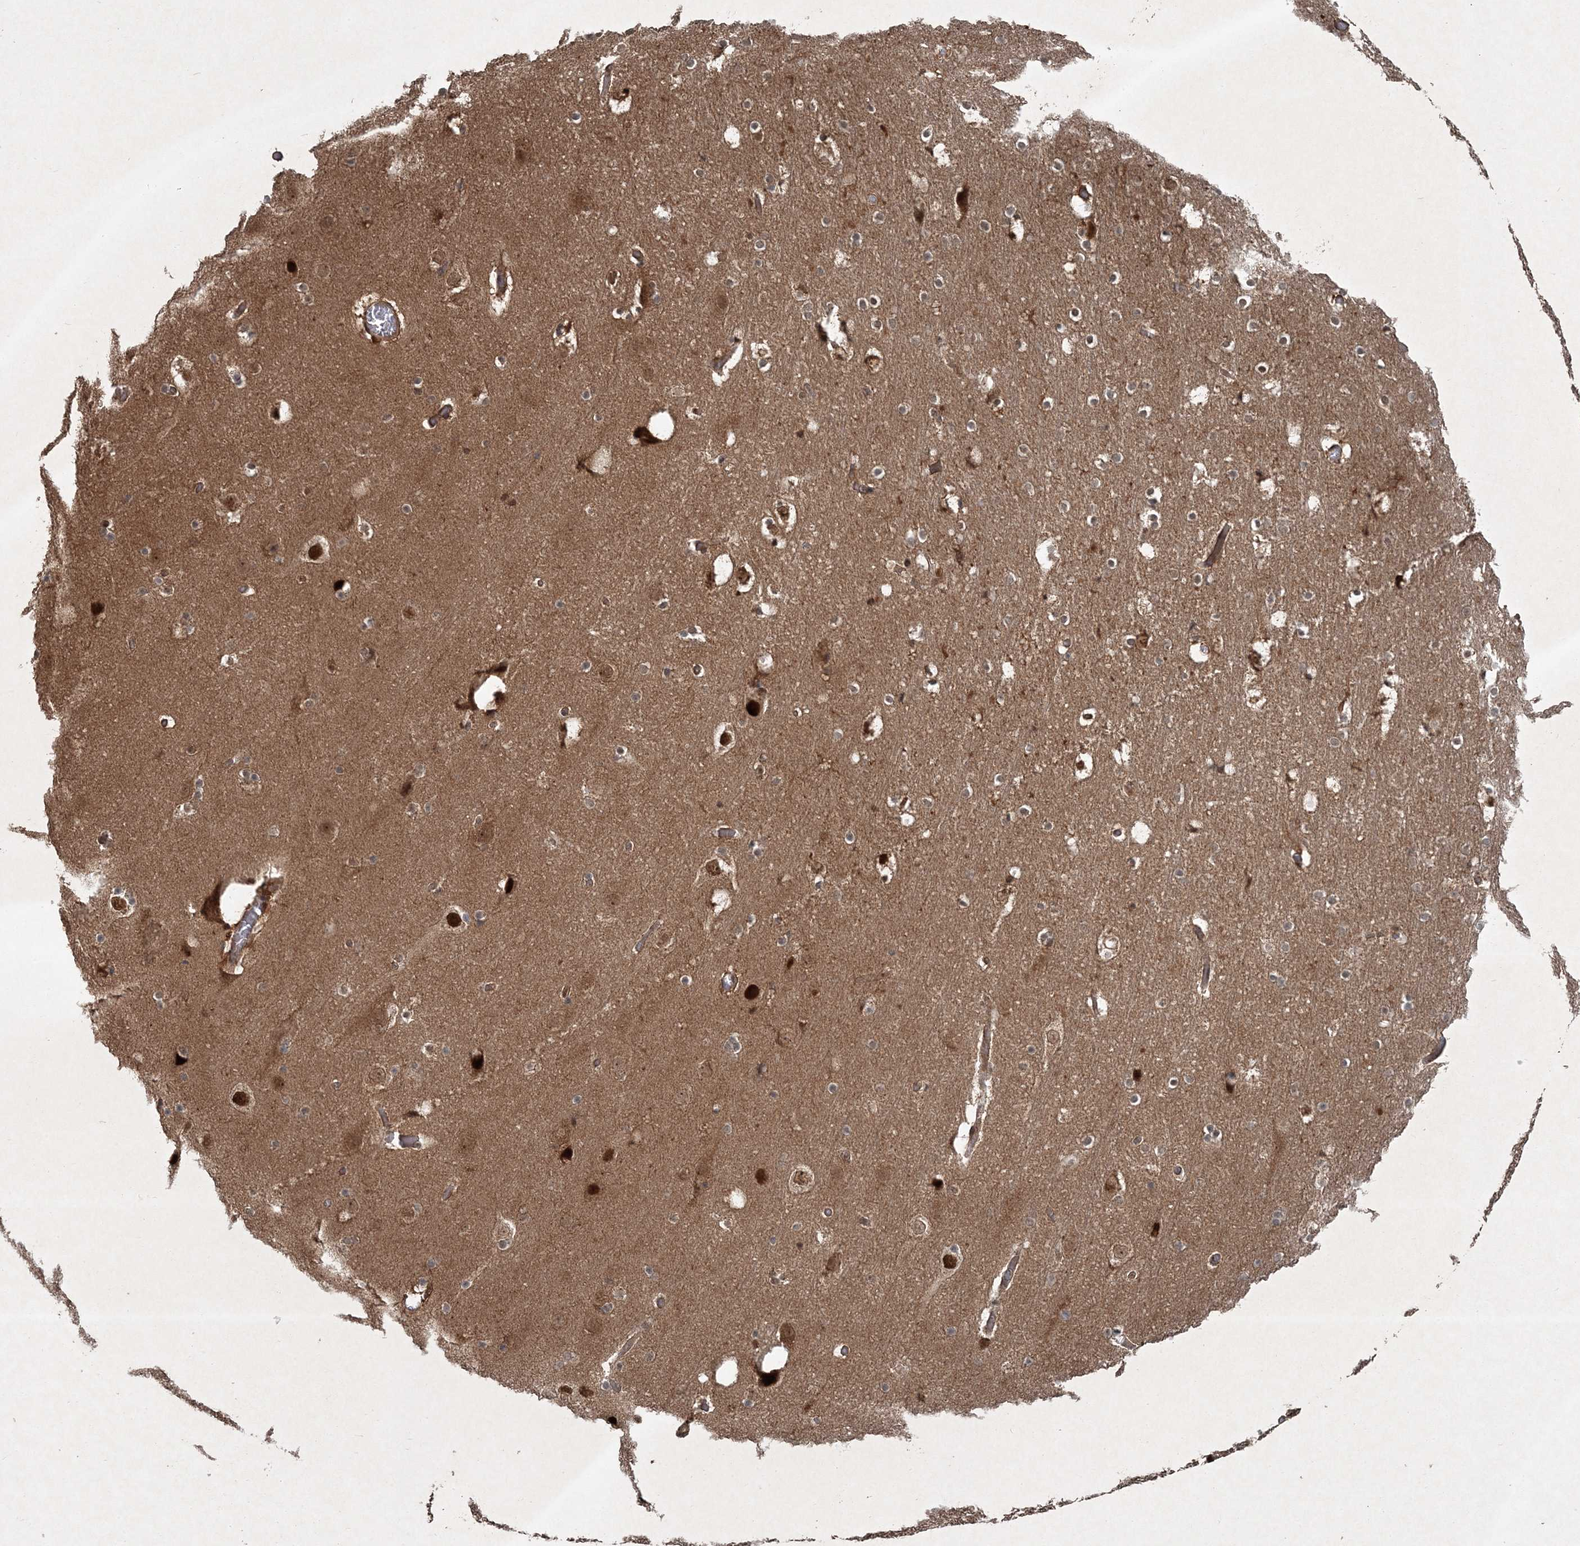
{"staining": {"intensity": "weak", "quantity": ">75%", "location": "cytoplasmic/membranous"}, "tissue": "cerebral cortex", "cell_type": "Endothelial cells", "image_type": "normal", "snomed": [{"axis": "morphology", "description": "Normal tissue, NOS"}, {"axis": "topography", "description": "Cerebral cortex"}], "caption": "Immunohistochemistry (IHC) staining of unremarkable cerebral cortex, which shows low levels of weak cytoplasmic/membranous expression in approximately >75% of endothelial cells indicating weak cytoplasmic/membranous protein positivity. The staining was performed using DAB (brown) for protein detection and nuclei were counterstained in hematoxylin (blue).", "gene": "FBXL17", "patient": {"sex": "male", "age": 57}}